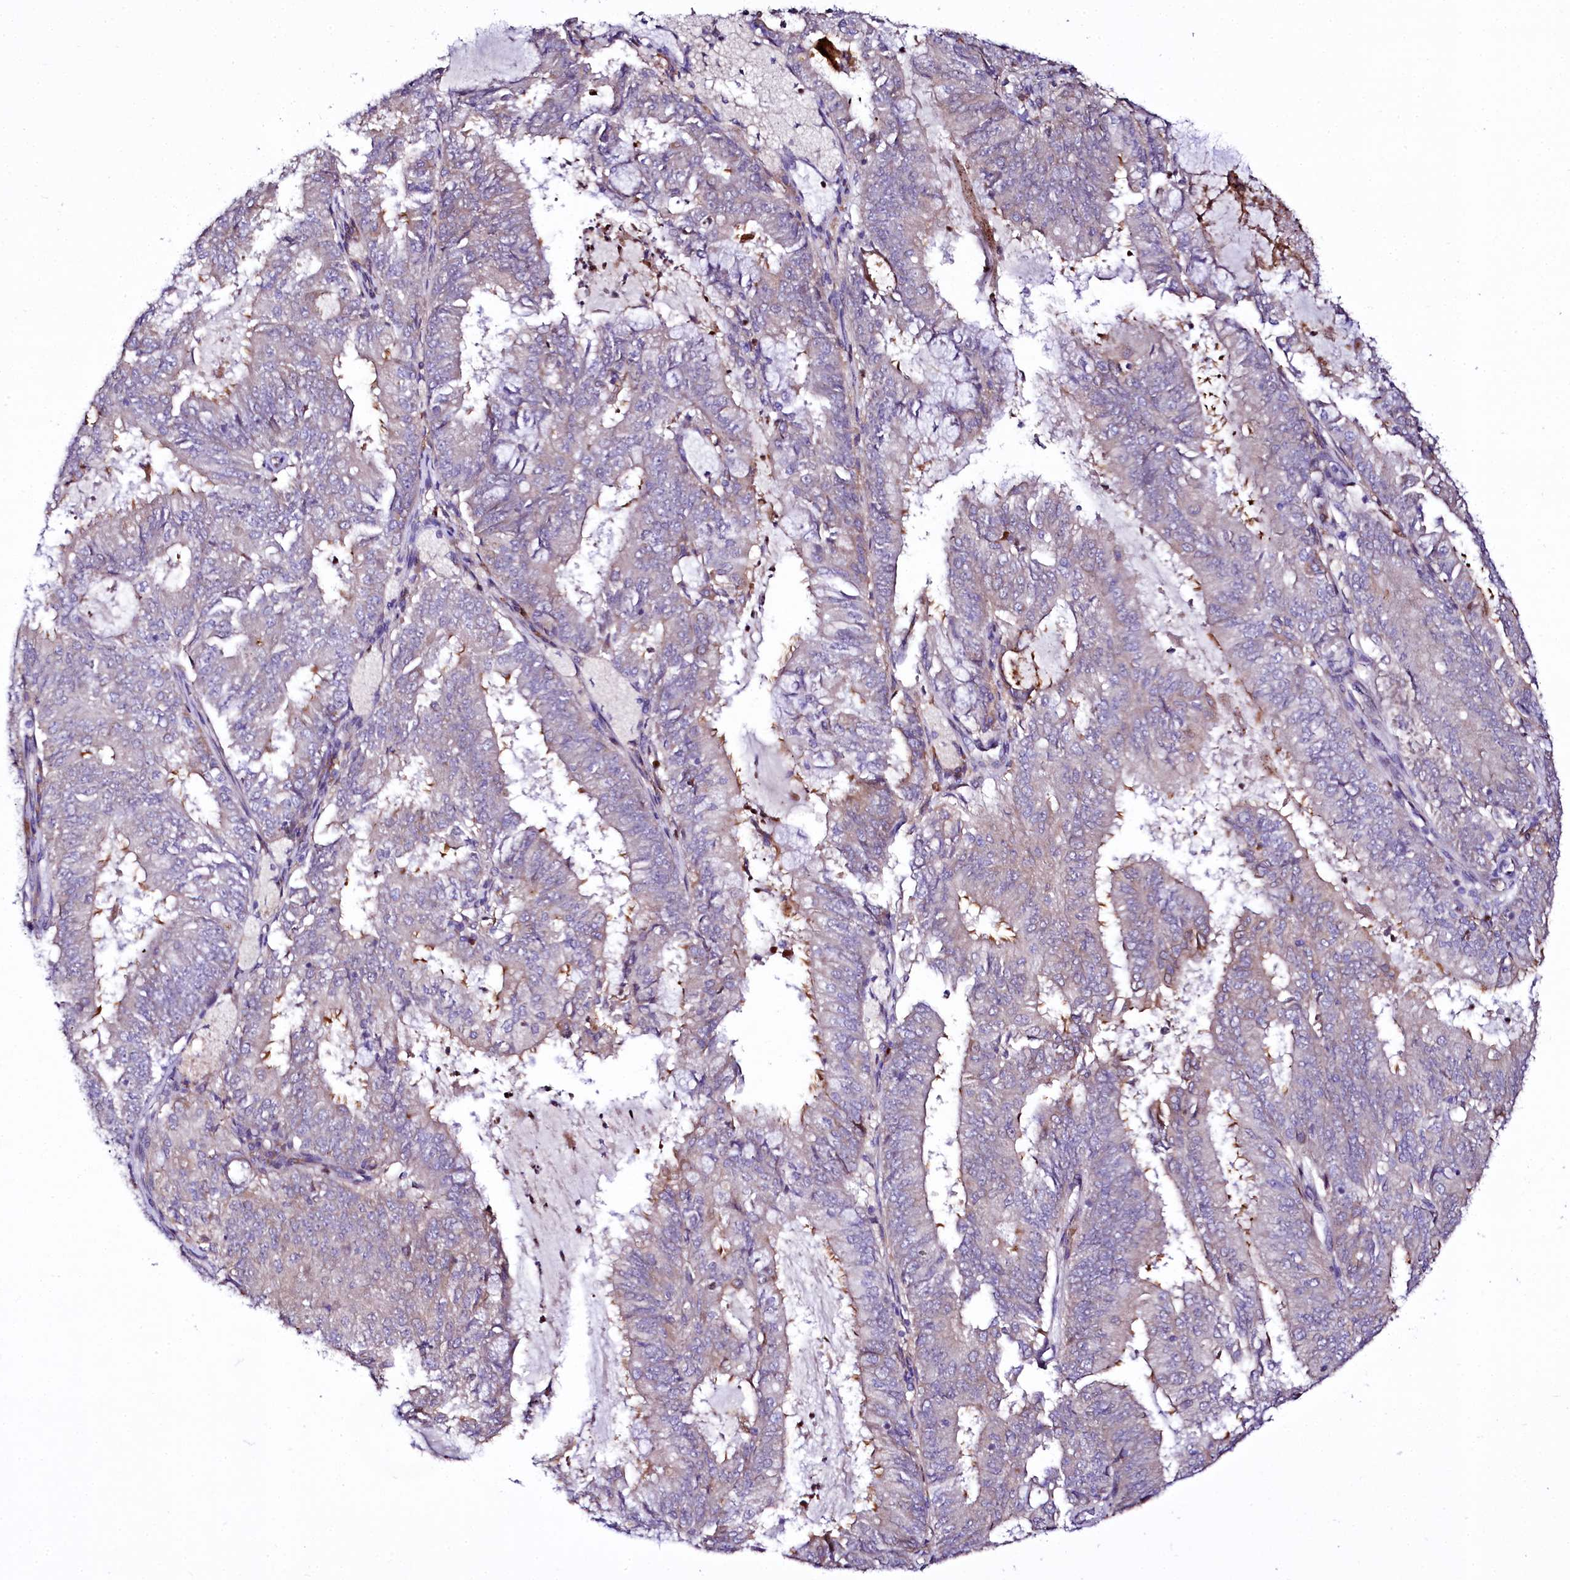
{"staining": {"intensity": "negative", "quantity": "none", "location": "none"}, "tissue": "endometrial cancer", "cell_type": "Tumor cells", "image_type": "cancer", "snomed": [{"axis": "morphology", "description": "Adenocarcinoma, NOS"}, {"axis": "topography", "description": "Endometrium"}], "caption": "Immunohistochemistry (IHC) of human adenocarcinoma (endometrial) exhibits no staining in tumor cells.", "gene": "ZC3H12C", "patient": {"sex": "female", "age": 57}}